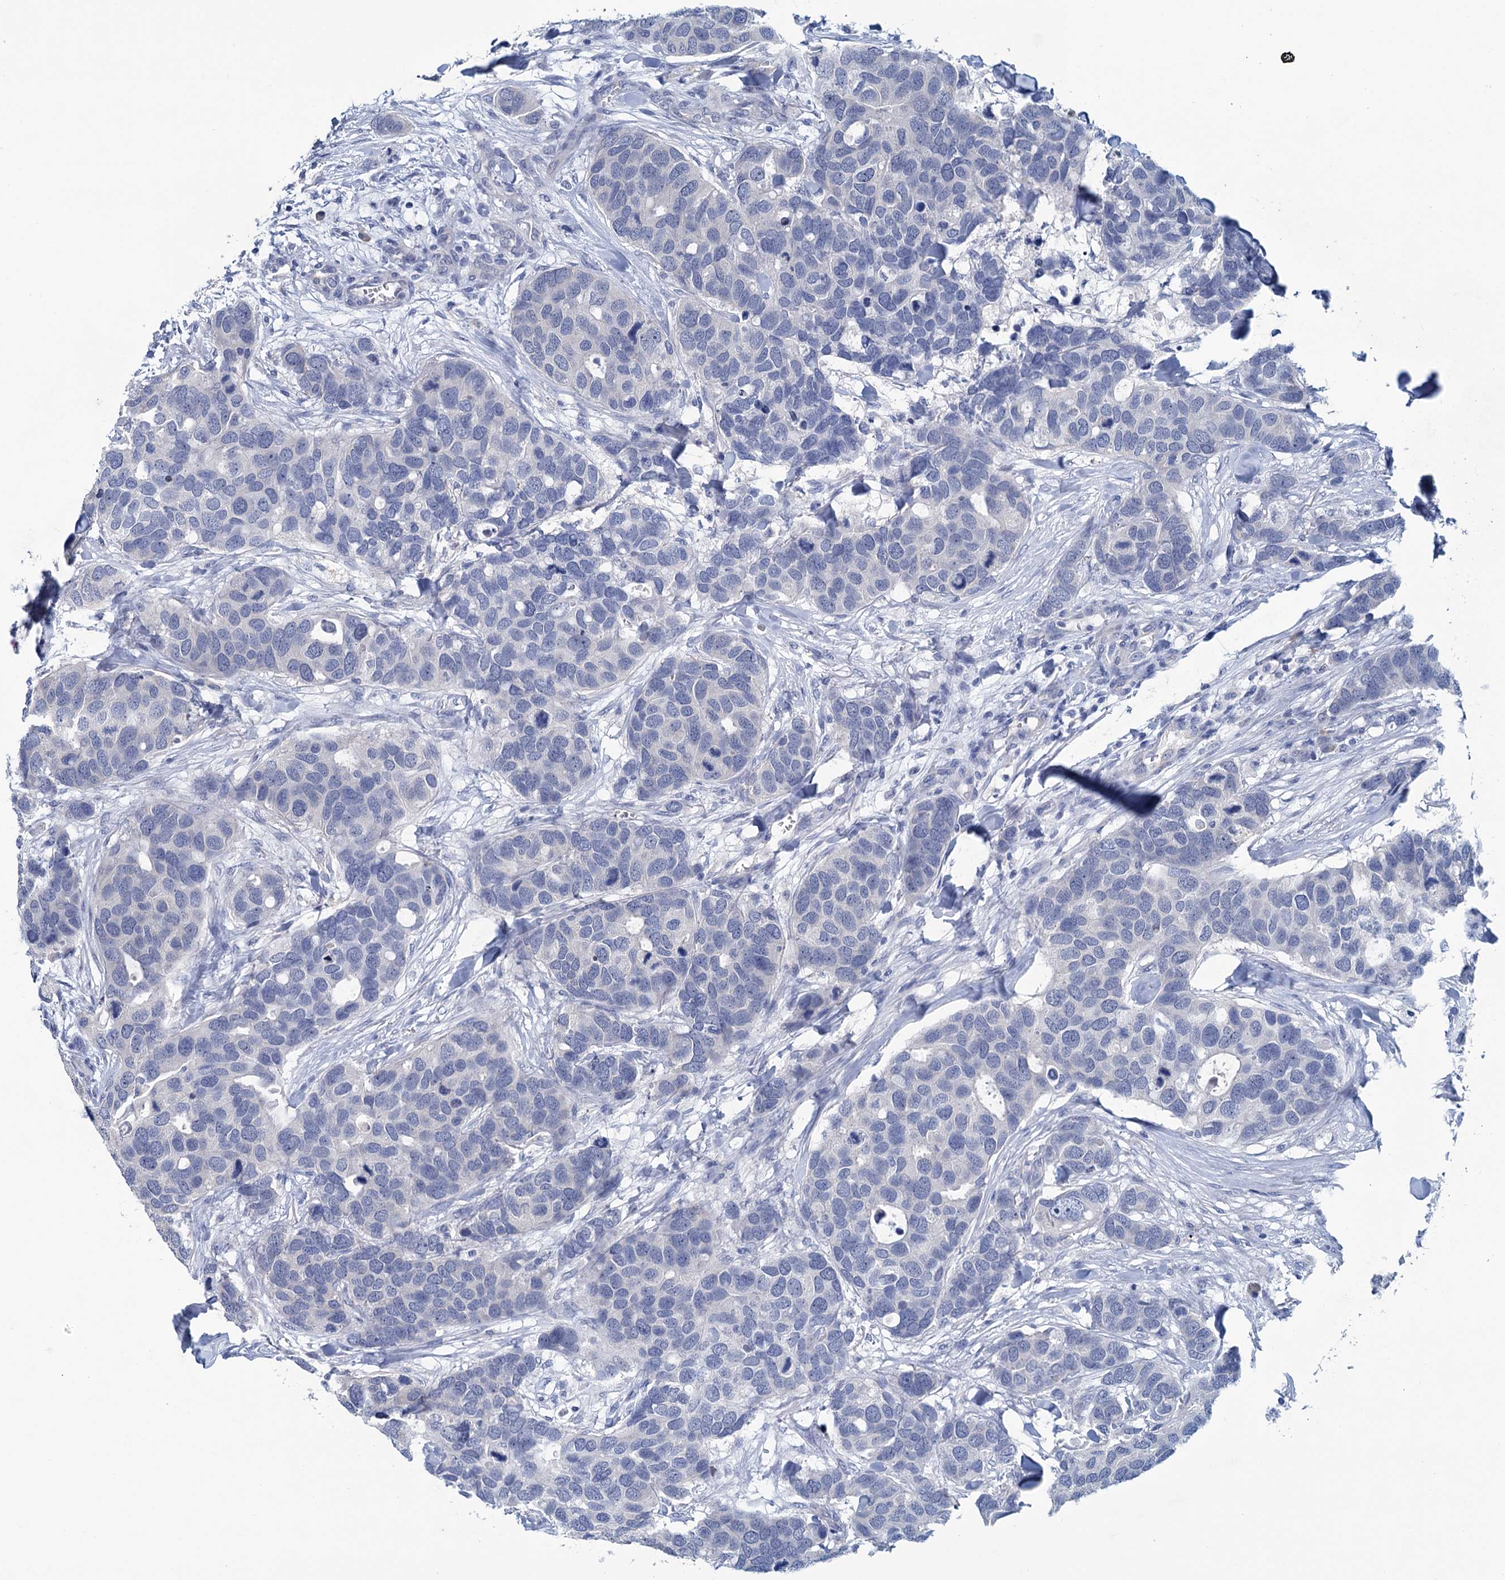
{"staining": {"intensity": "negative", "quantity": "none", "location": "none"}, "tissue": "breast cancer", "cell_type": "Tumor cells", "image_type": "cancer", "snomed": [{"axis": "morphology", "description": "Duct carcinoma"}, {"axis": "topography", "description": "Breast"}], "caption": "High power microscopy image of an immunohistochemistry image of breast cancer (intraductal carcinoma), revealing no significant staining in tumor cells.", "gene": "MYOZ3", "patient": {"sex": "female", "age": 83}}